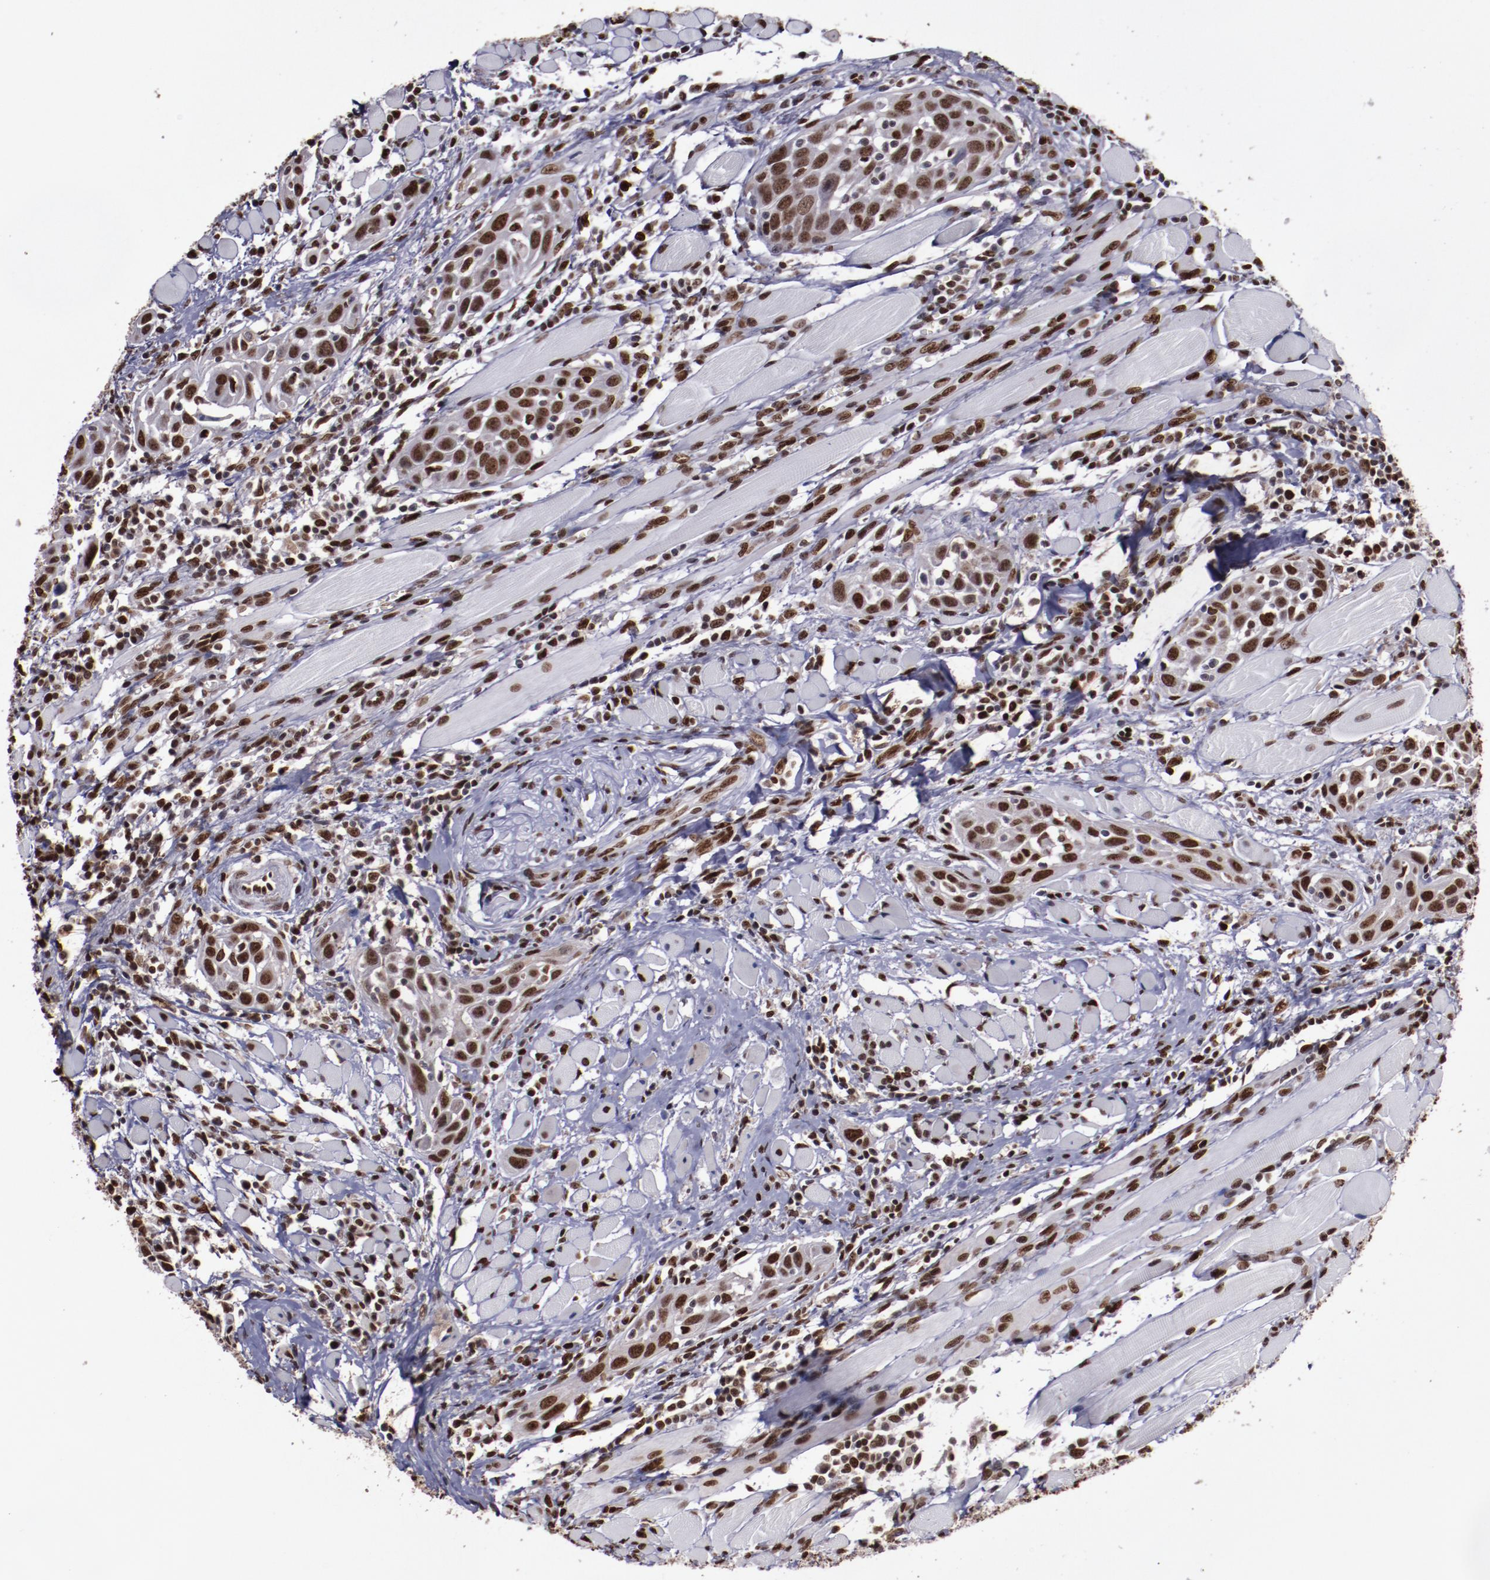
{"staining": {"intensity": "strong", "quantity": ">75%", "location": "nuclear"}, "tissue": "head and neck cancer", "cell_type": "Tumor cells", "image_type": "cancer", "snomed": [{"axis": "morphology", "description": "Squamous cell carcinoma, NOS"}, {"axis": "topography", "description": "Oral tissue"}, {"axis": "topography", "description": "Head-Neck"}], "caption": "About >75% of tumor cells in human squamous cell carcinoma (head and neck) exhibit strong nuclear protein staining as visualized by brown immunohistochemical staining.", "gene": "APEX1", "patient": {"sex": "female", "age": 50}}